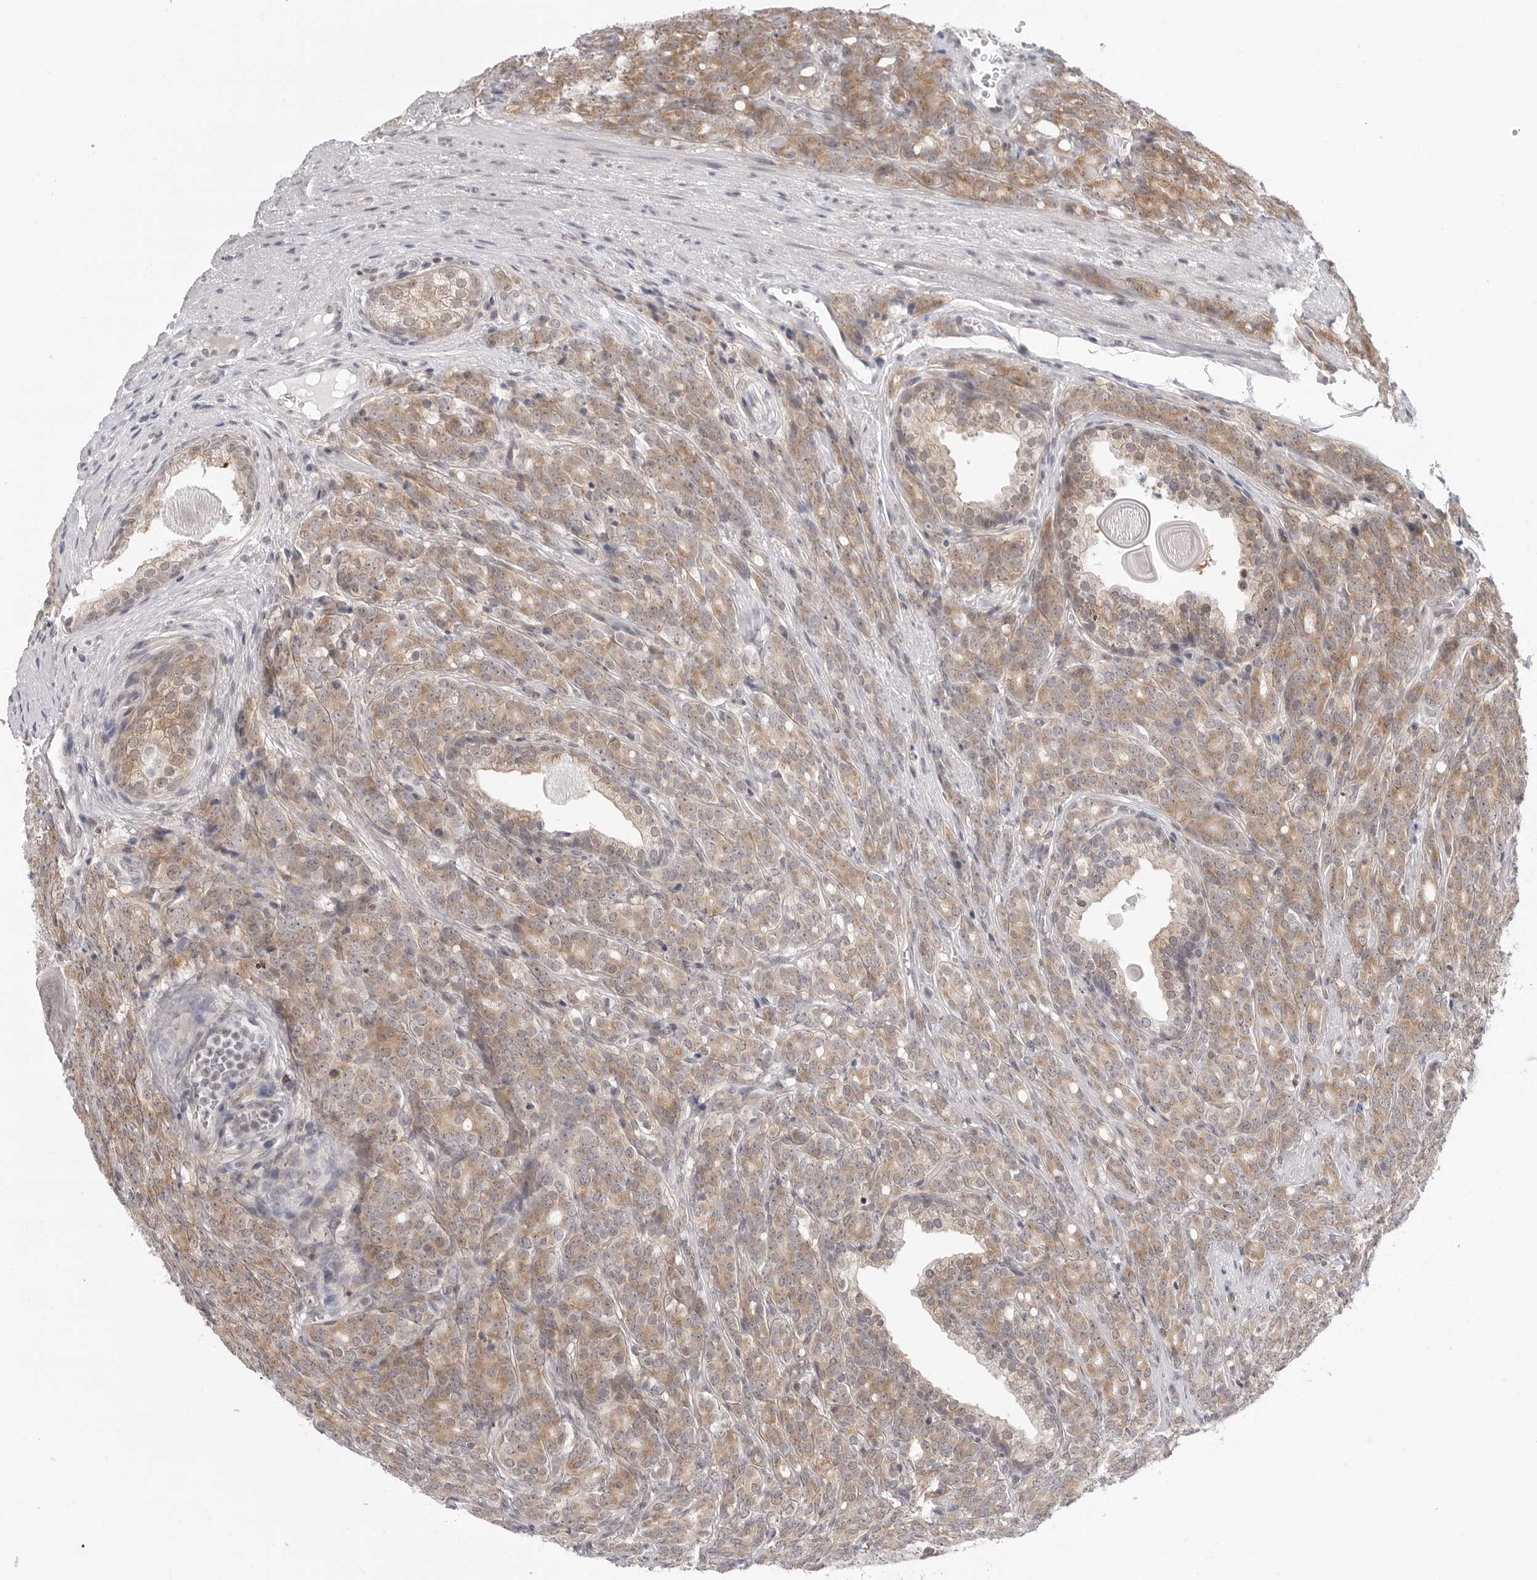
{"staining": {"intensity": "moderate", "quantity": "25%-75%", "location": "cytoplasmic/membranous"}, "tissue": "prostate cancer", "cell_type": "Tumor cells", "image_type": "cancer", "snomed": [{"axis": "morphology", "description": "Adenocarcinoma, High grade"}, {"axis": "topography", "description": "Prostate"}], "caption": "Tumor cells exhibit moderate cytoplasmic/membranous positivity in about 25%-75% of cells in high-grade adenocarcinoma (prostate).", "gene": "PPP2R5C", "patient": {"sex": "male", "age": 62}}